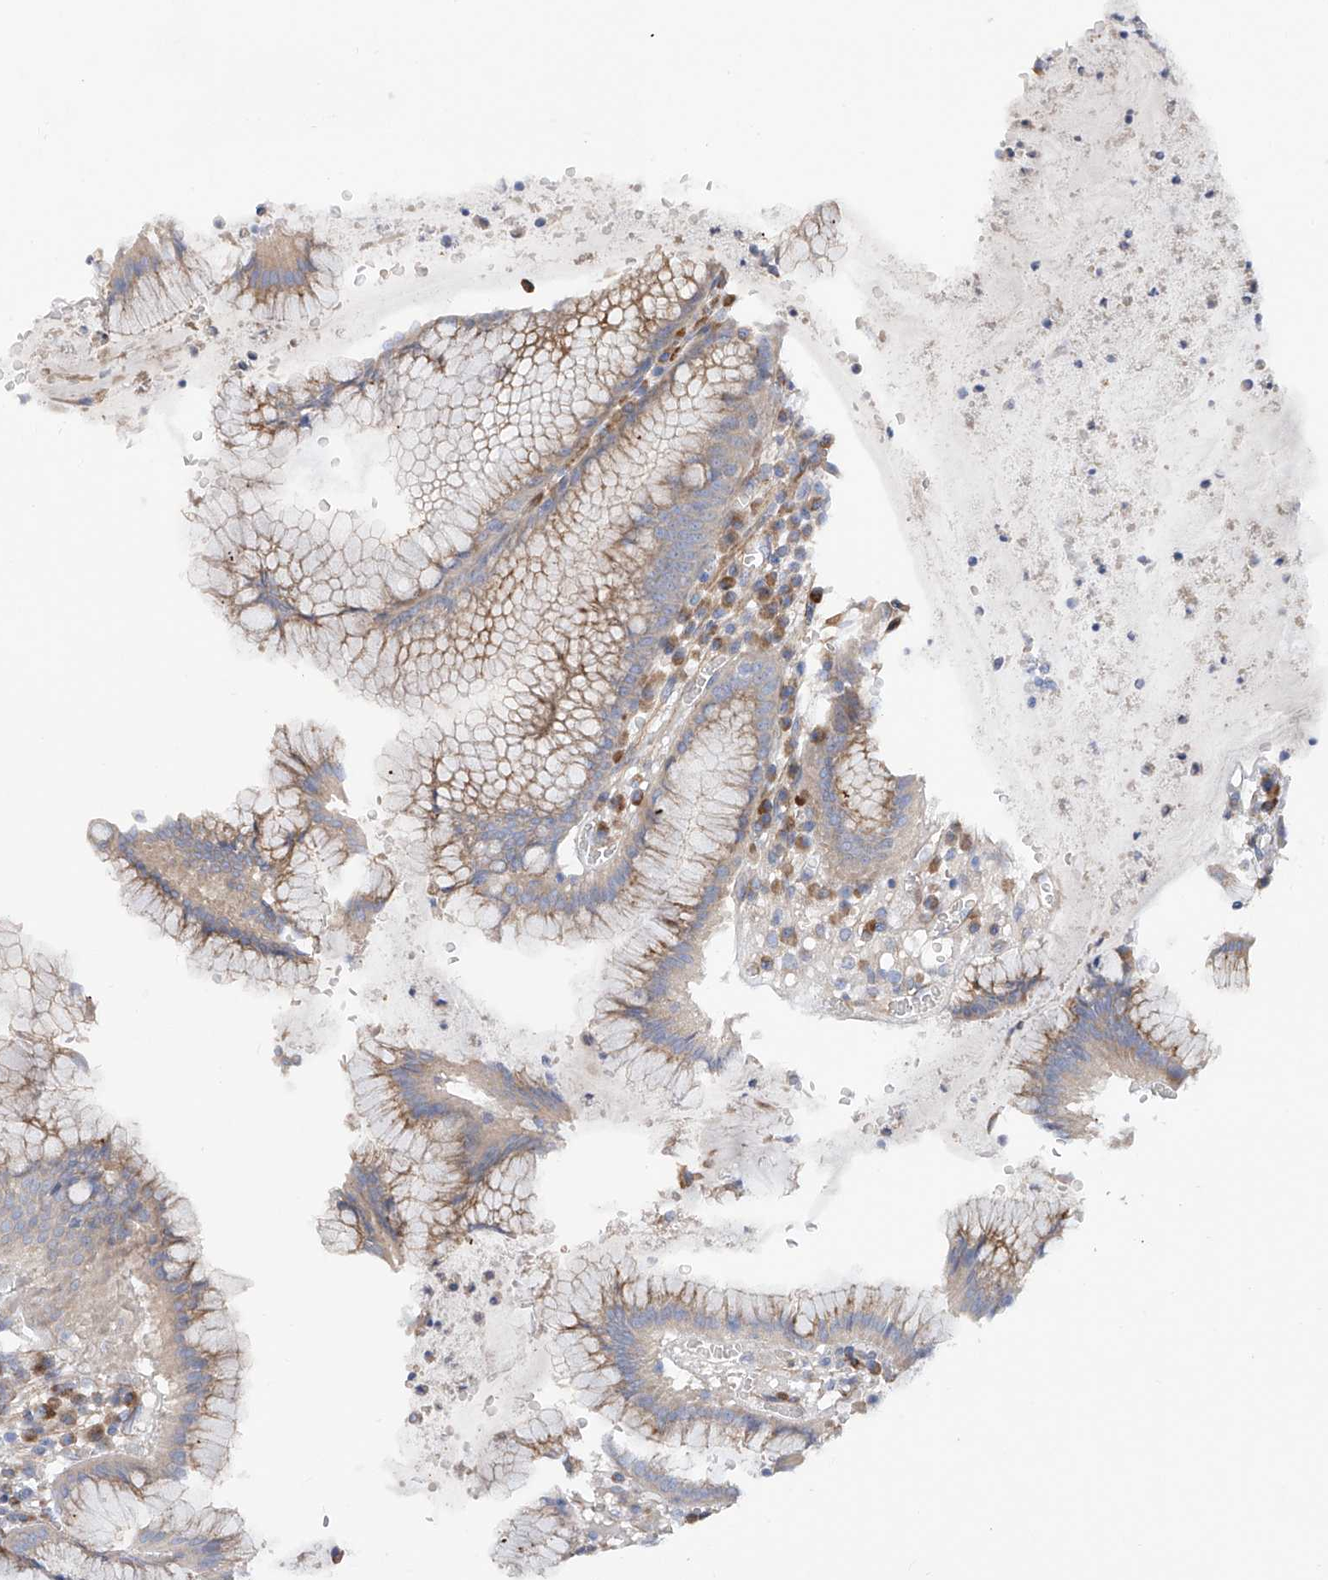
{"staining": {"intensity": "weak", "quantity": "25%-75%", "location": "cytoplasmic/membranous"}, "tissue": "stomach", "cell_type": "Glandular cells", "image_type": "normal", "snomed": [{"axis": "morphology", "description": "Normal tissue, NOS"}, {"axis": "topography", "description": "Stomach"}], "caption": "Immunohistochemistry of unremarkable stomach displays low levels of weak cytoplasmic/membranous positivity in about 25%-75% of glandular cells.", "gene": "LCA5", "patient": {"sex": "male", "age": 55}}